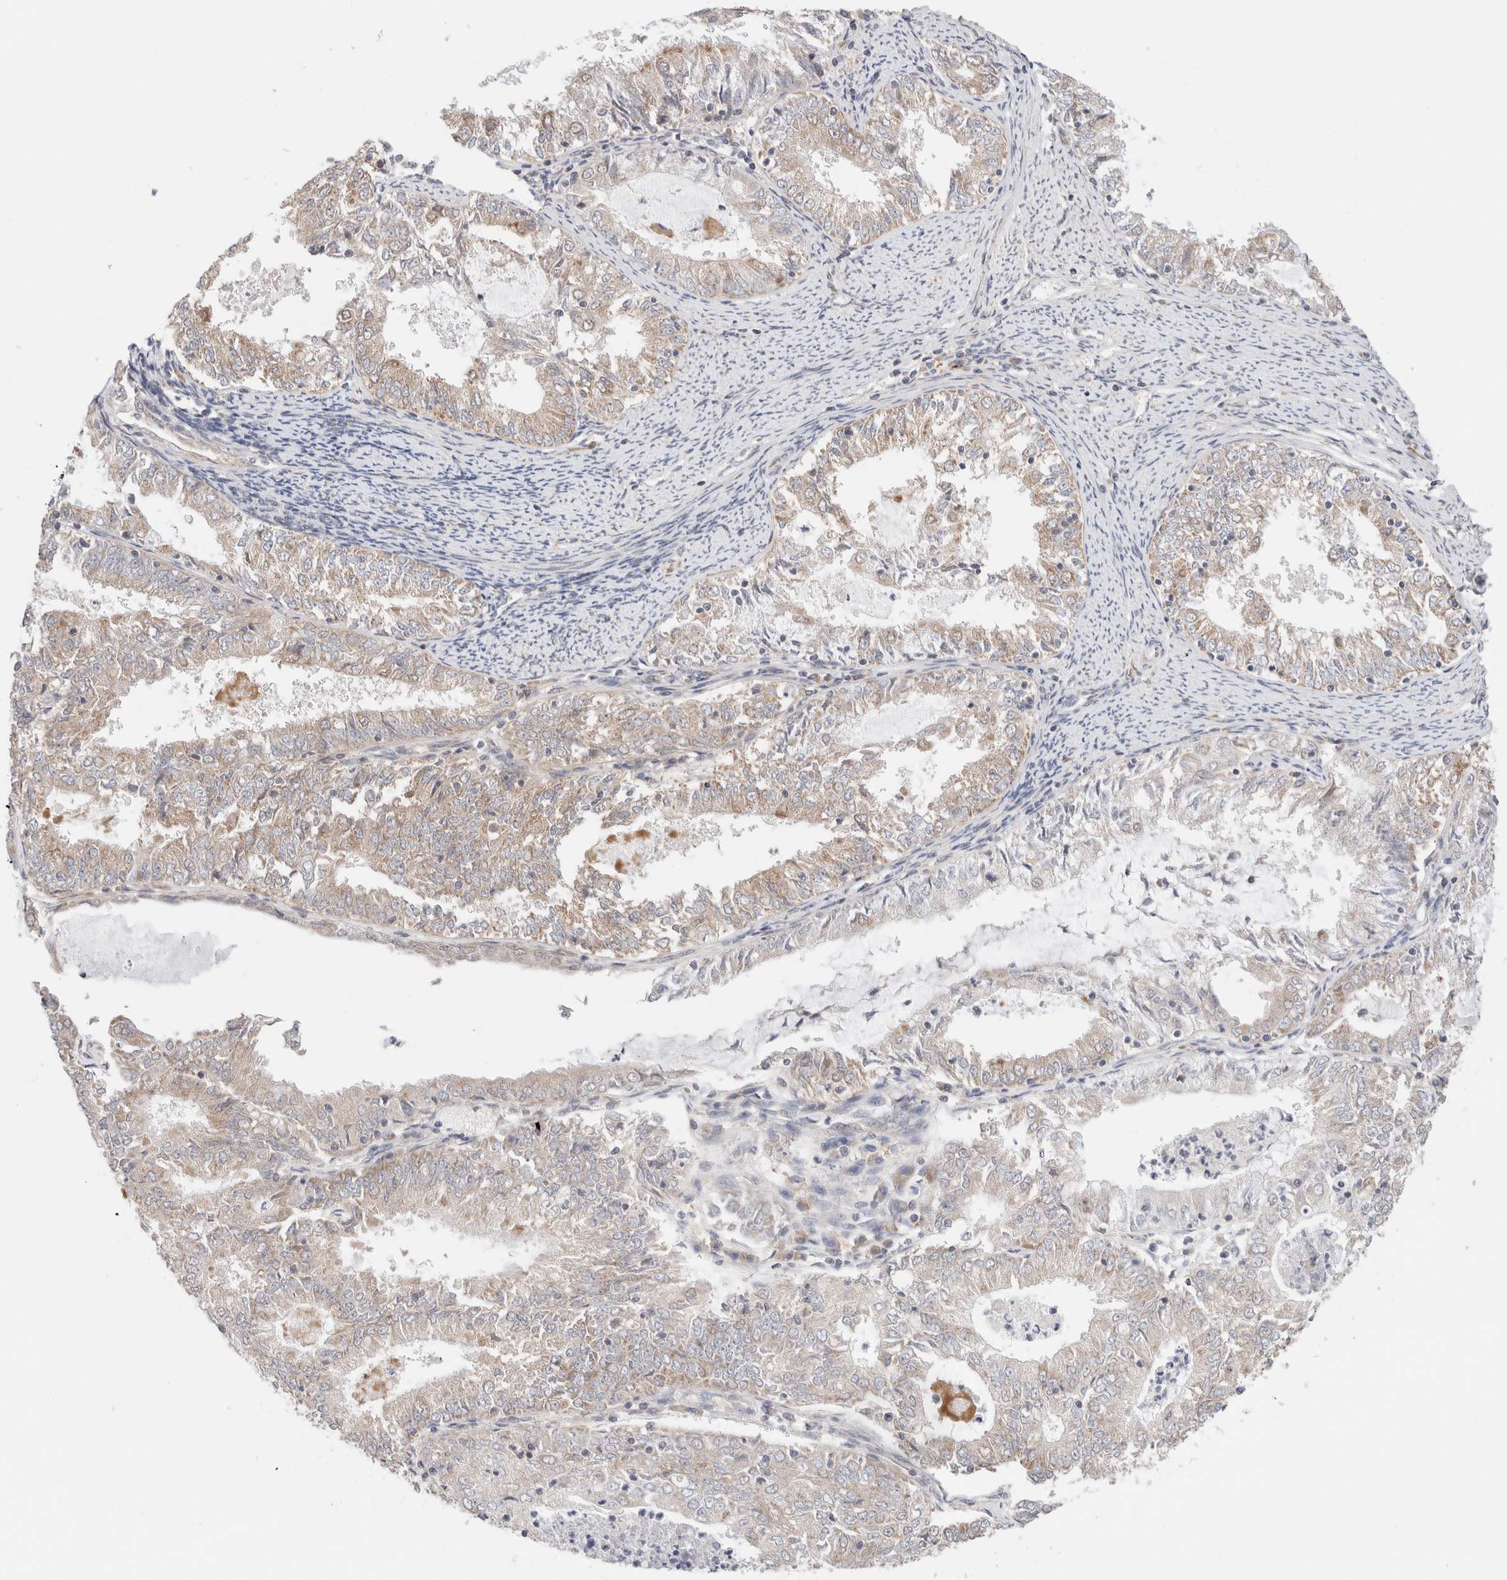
{"staining": {"intensity": "weak", "quantity": "<25%", "location": "cytoplasmic/membranous"}, "tissue": "endometrial cancer", "cell_type": "Tumor cells", "image_type": "cancer", "snomed": [{"axis": "morphology", "description": "Adenocarcinoma, NOS"}, {"axis": "topography", "description": "Endometrium"}], "caption": "IHC micrograph of human endometrial adenocarcinoma stained for a protein (brown), which displays no positivity in tumor cells.", "gene": "ERI3", "patient": {"sex": "female", "age": 57}}